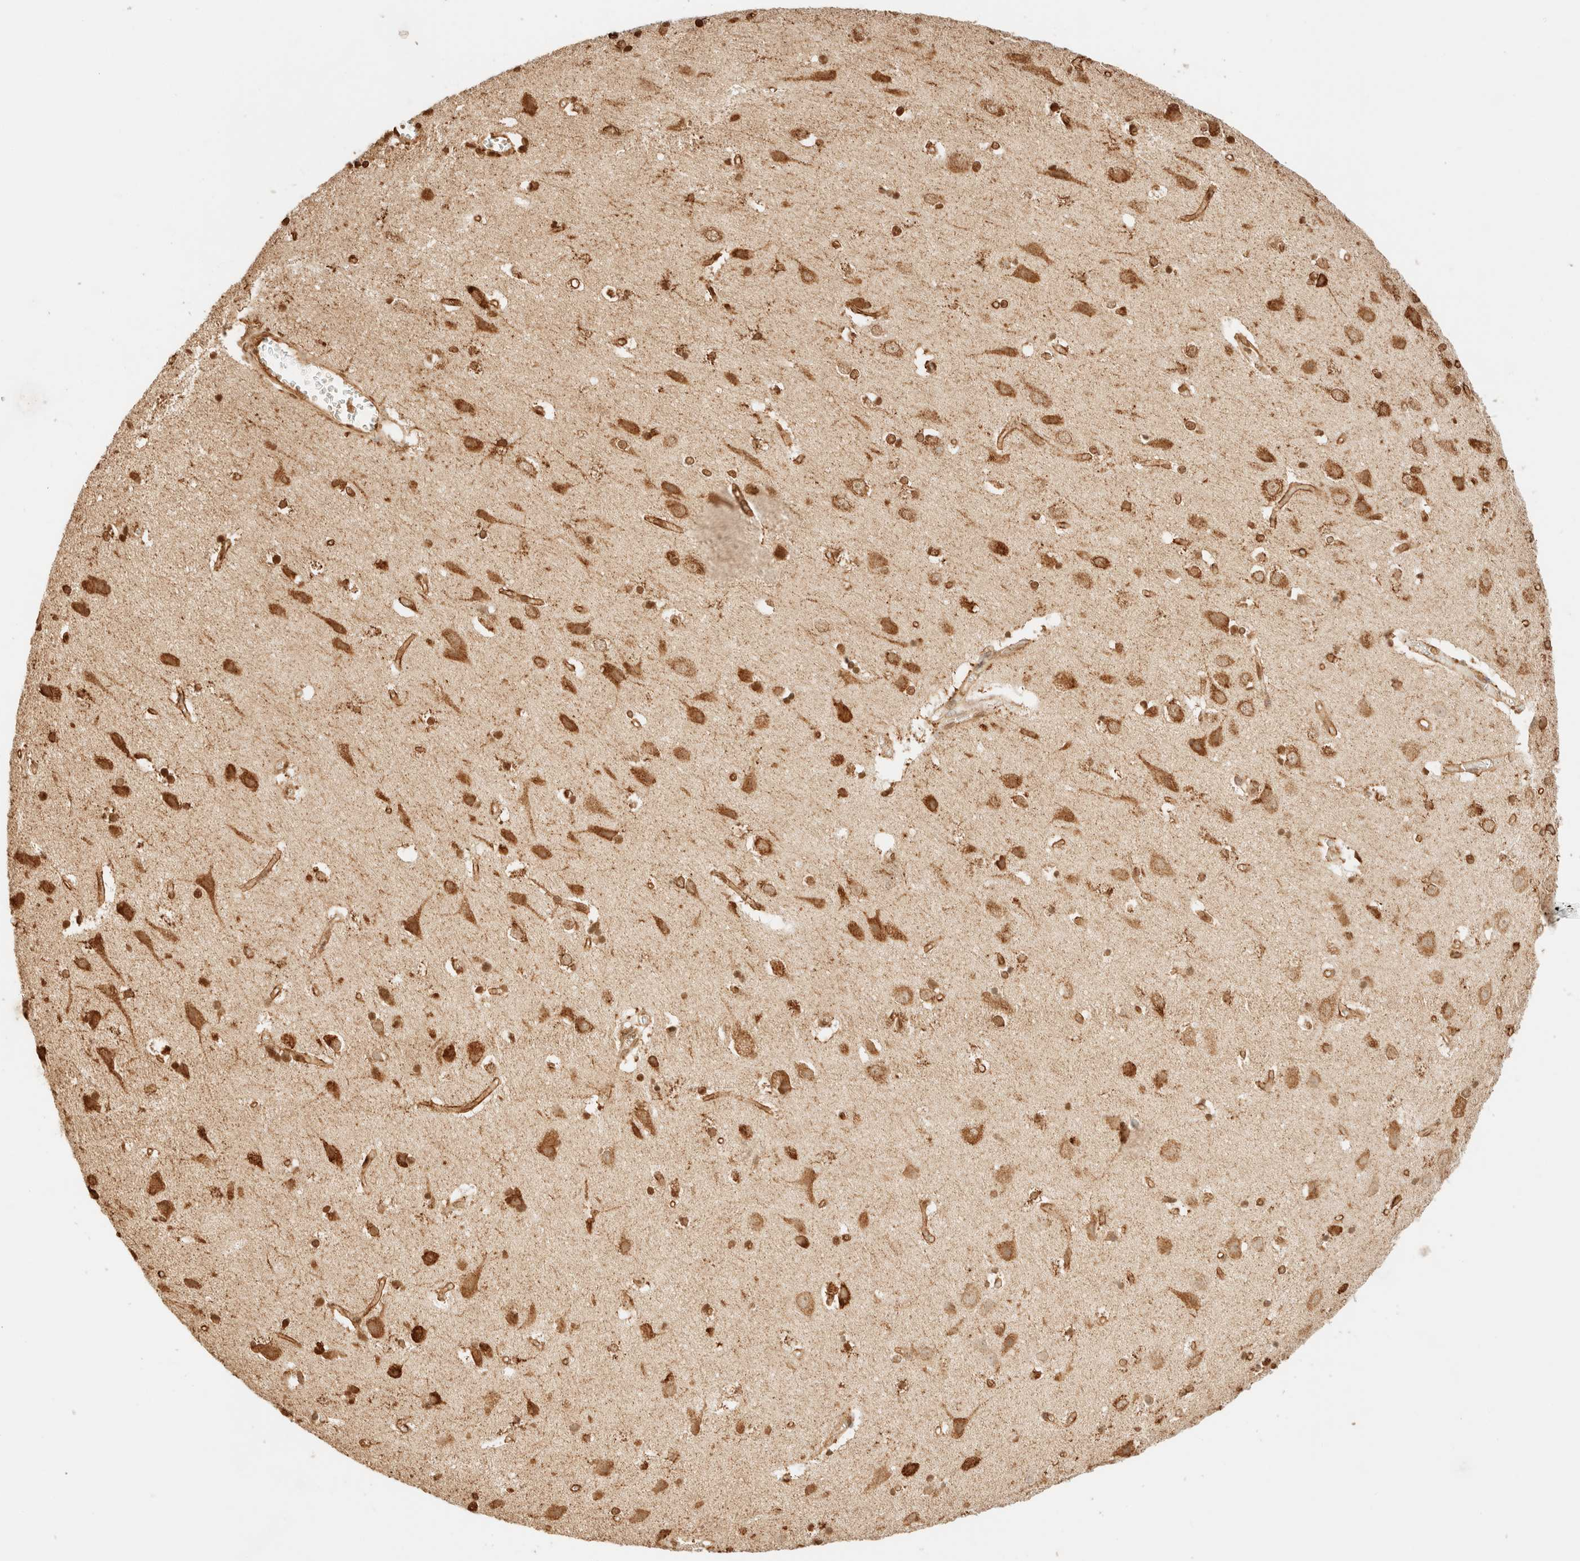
{"staining": {"intensity": "strong", "quantity": ">75%", "location": "cytoplasmic/membranous"}, "tissue": "cerebral cortex", "cell_type": "Endothelial cells", "image_type": "normal", "snomed": [{"axis": "morphology", "description": "Normal tissue, NOS"}, {"axis": "topography", "description": "Cerebral cortex"}], "caption": "IHC photomicrograph of benign cerebral cortex: human cerebral cortex stained using immunohistochemistry demonstrates high levels of strong protein expression localized specifically in the cytoplasmic/membranous of endothelial cells, appearing as a cytoplasmic/membranous brown color.", "gene": "SPARCL1", "patient": {"sex": "male", "age": 54}}